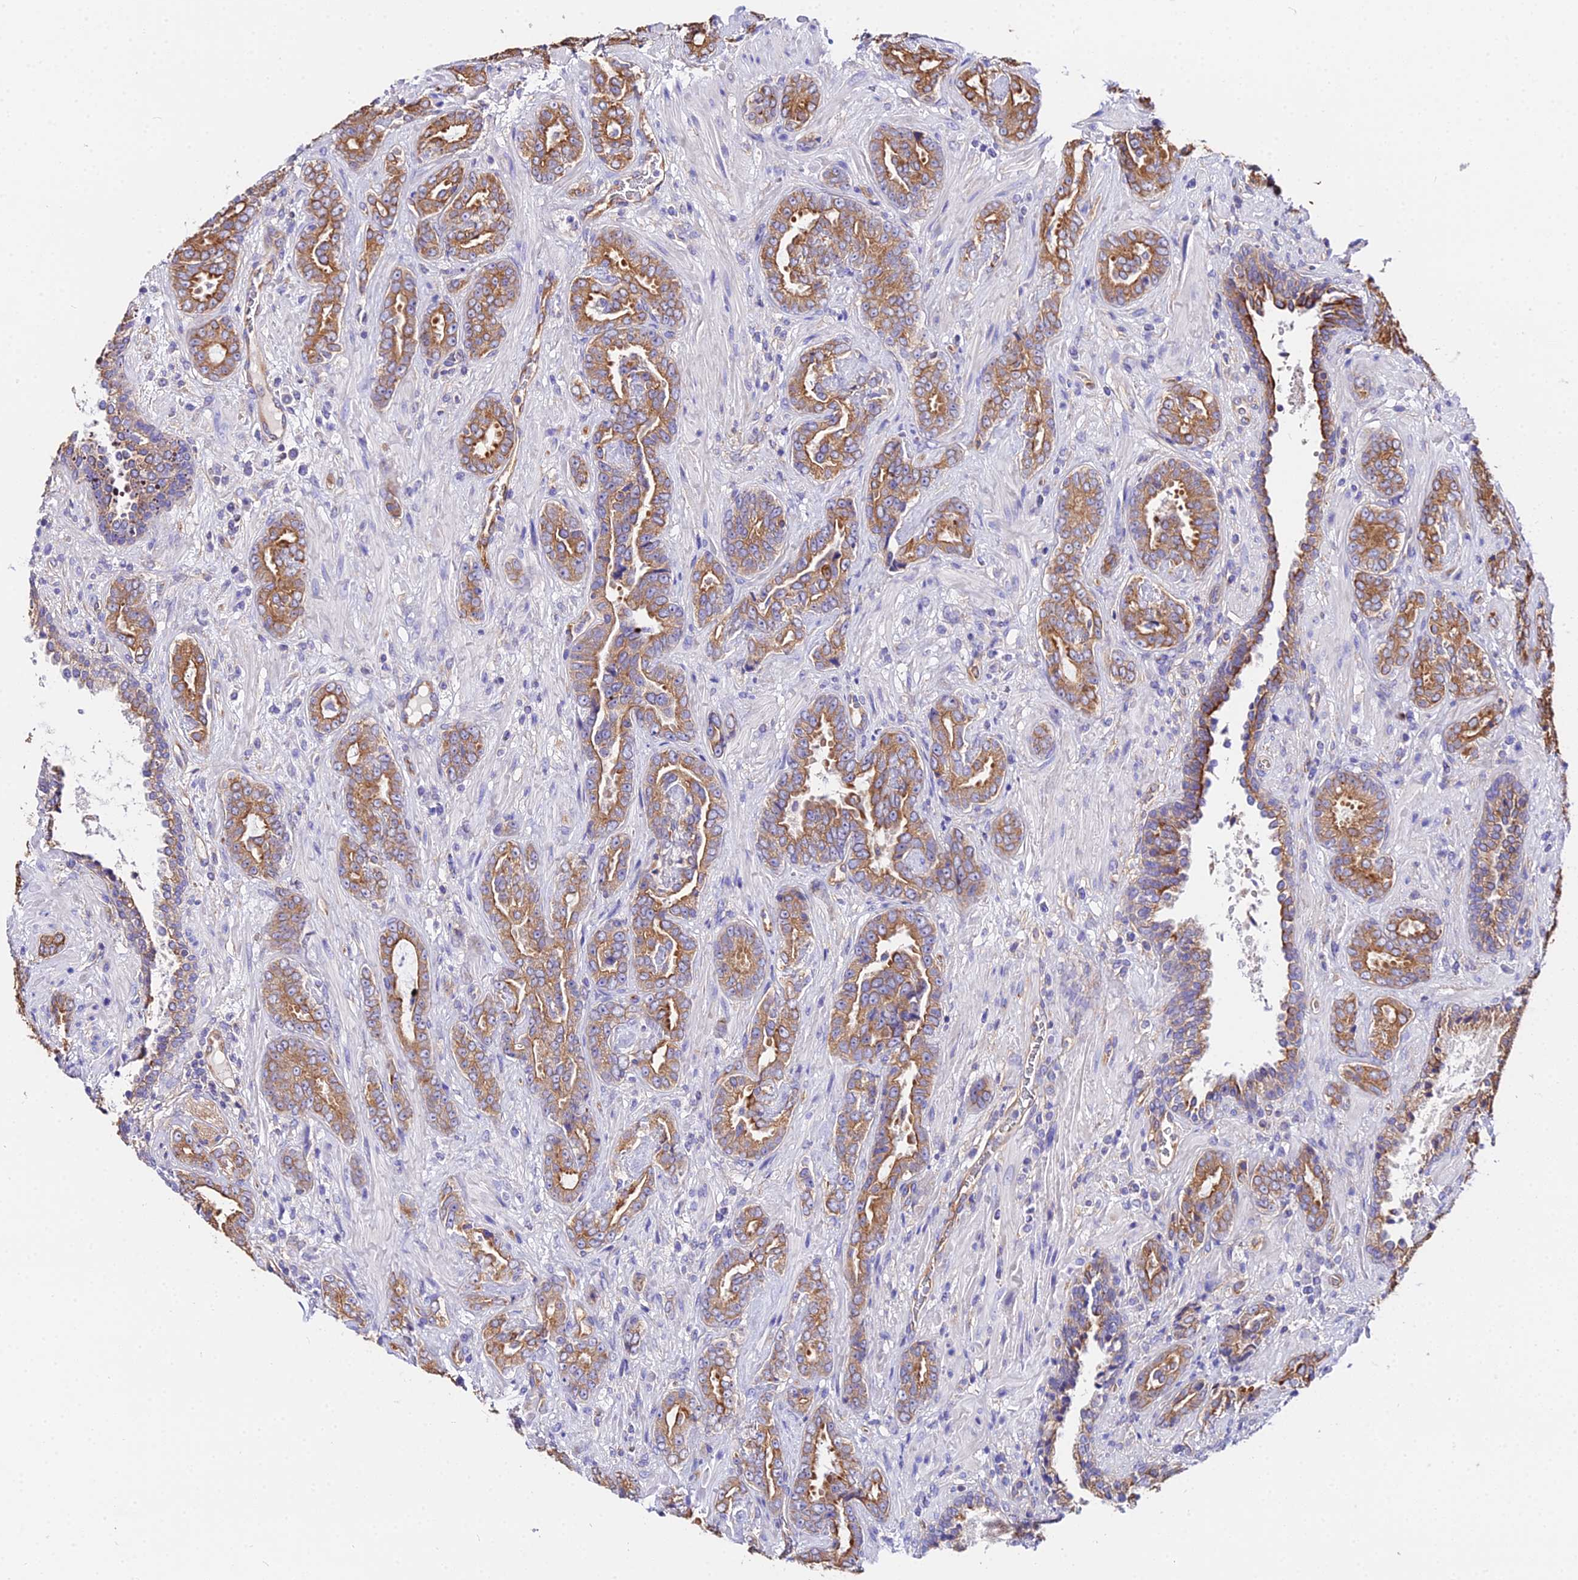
{"staining": {"intensity": "moderate", "quantity": ">75%", "location": "cytoplasmic/membranous"}, "tissue": "prostate cancer", "cell_type": "Tumor cells", "image_type": "cancer", "snomed": [{"axis": "morphology", "description": "Adenocarcinoma, High grade"}, {"axis": "topography", "description": "Prostate"}], "caption": "Immunohistochemical staining of prostate cancer reveals moderate cytoplasmic/membranous protein staining in about >75% of tumor cells. (Stains: DAB (3,3'-diaminobenzidine) in brown, nuclei in blue, Microscopy: brightfield microscopy at high magnification).", "gene": "DAW1", "patient": {"sex": "male", "age": 71}}